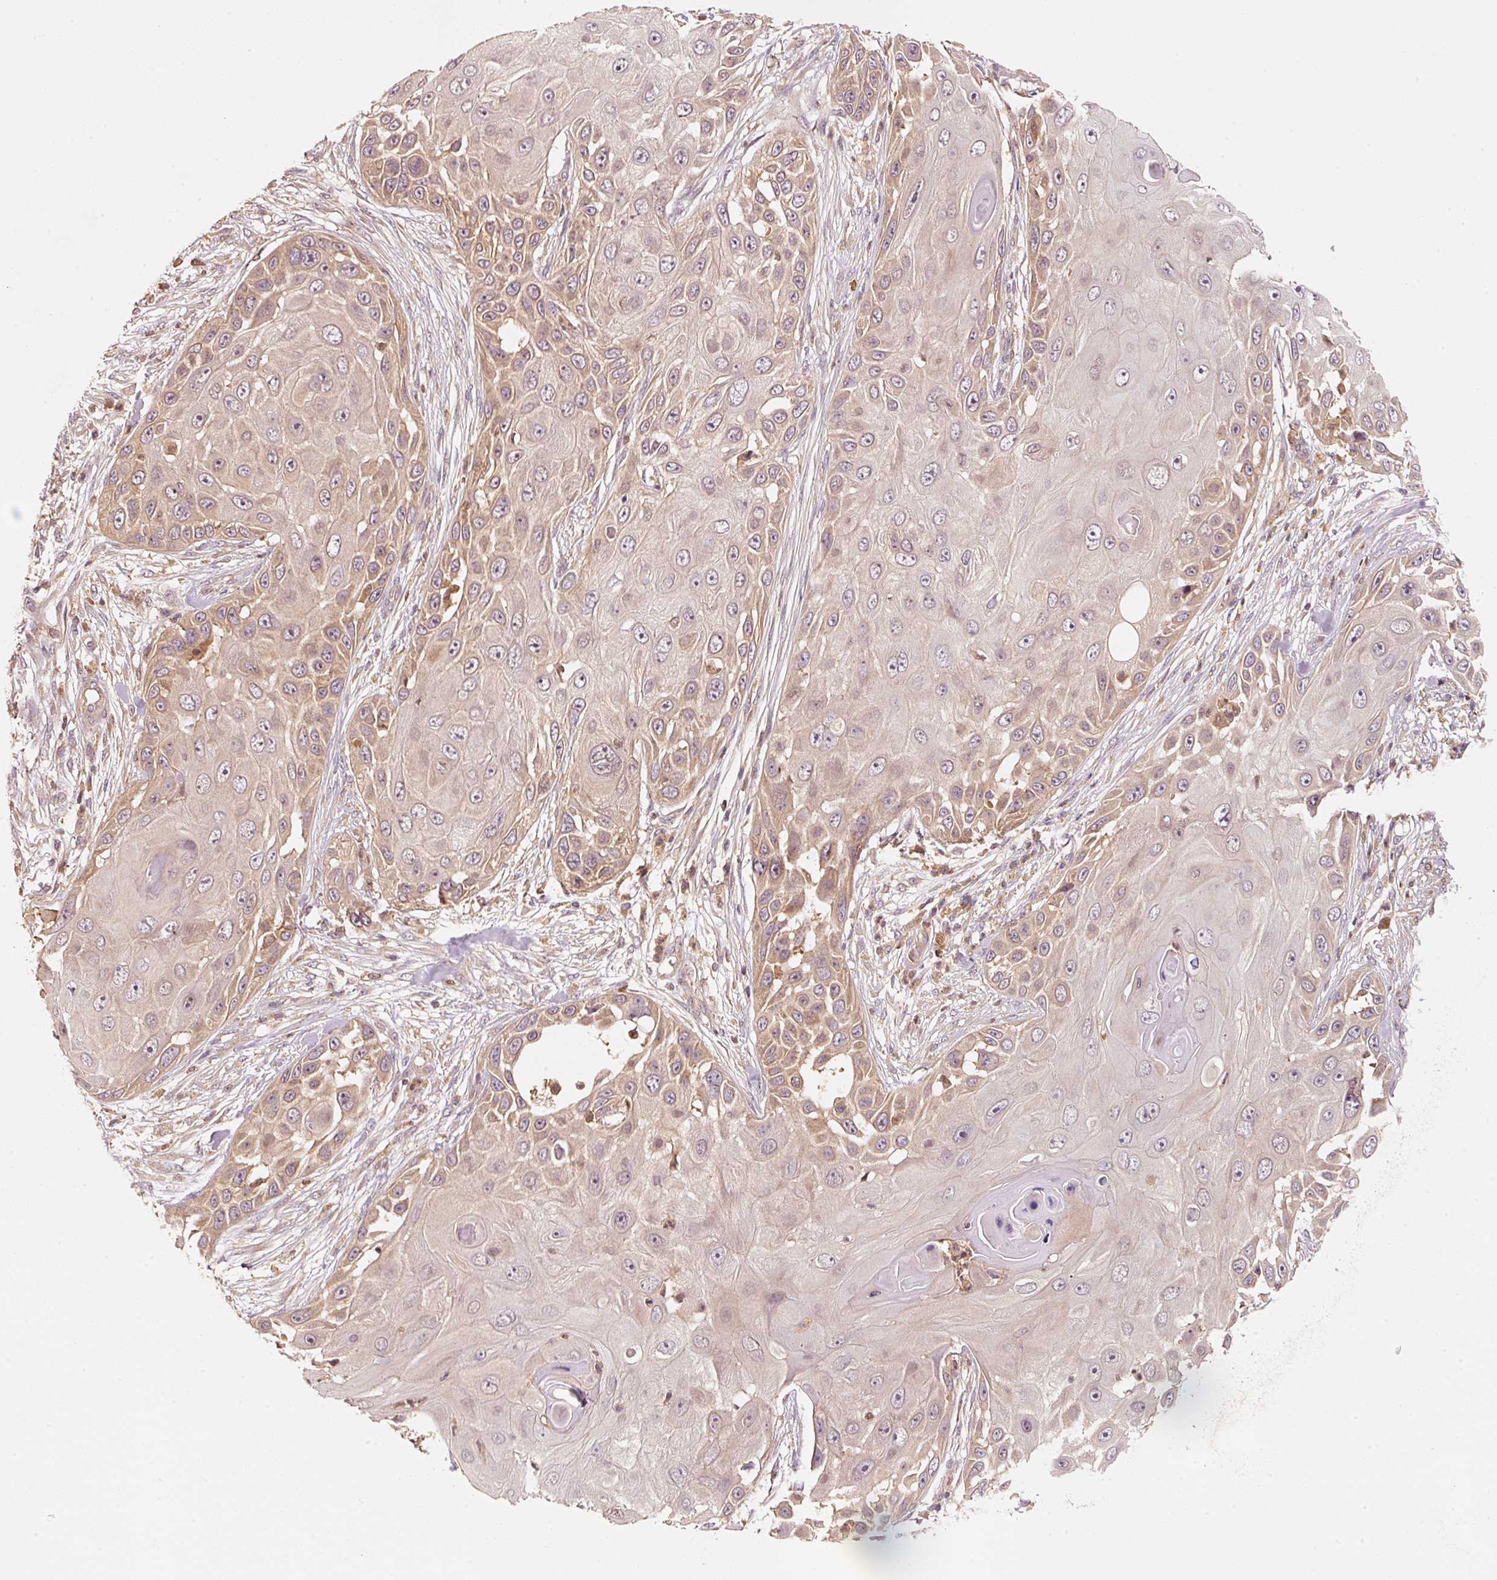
{"staining": {"intensity": "weak", "quantity": "25%-75%", "location": "cytoplasmic/membranous"}, "tissue": "skin cancer", "cell_type": "Tumor cells", "image_type": "cancer", "snomed": [{"axis": "morphology", "description": "Squamous cell carcinoma, NOS"}, {"axis": "topography", "description": "Skin"}], "caption": "Immunohistochemistry (IHC) of human skin cancer (squamous cell carcinoma) shows low levels of weak cytoplasmic/membranous staining in about 25%-75% of tumor cells.", "gene": "RRAS2", "patient": {"sex": "female", "age": 44}}